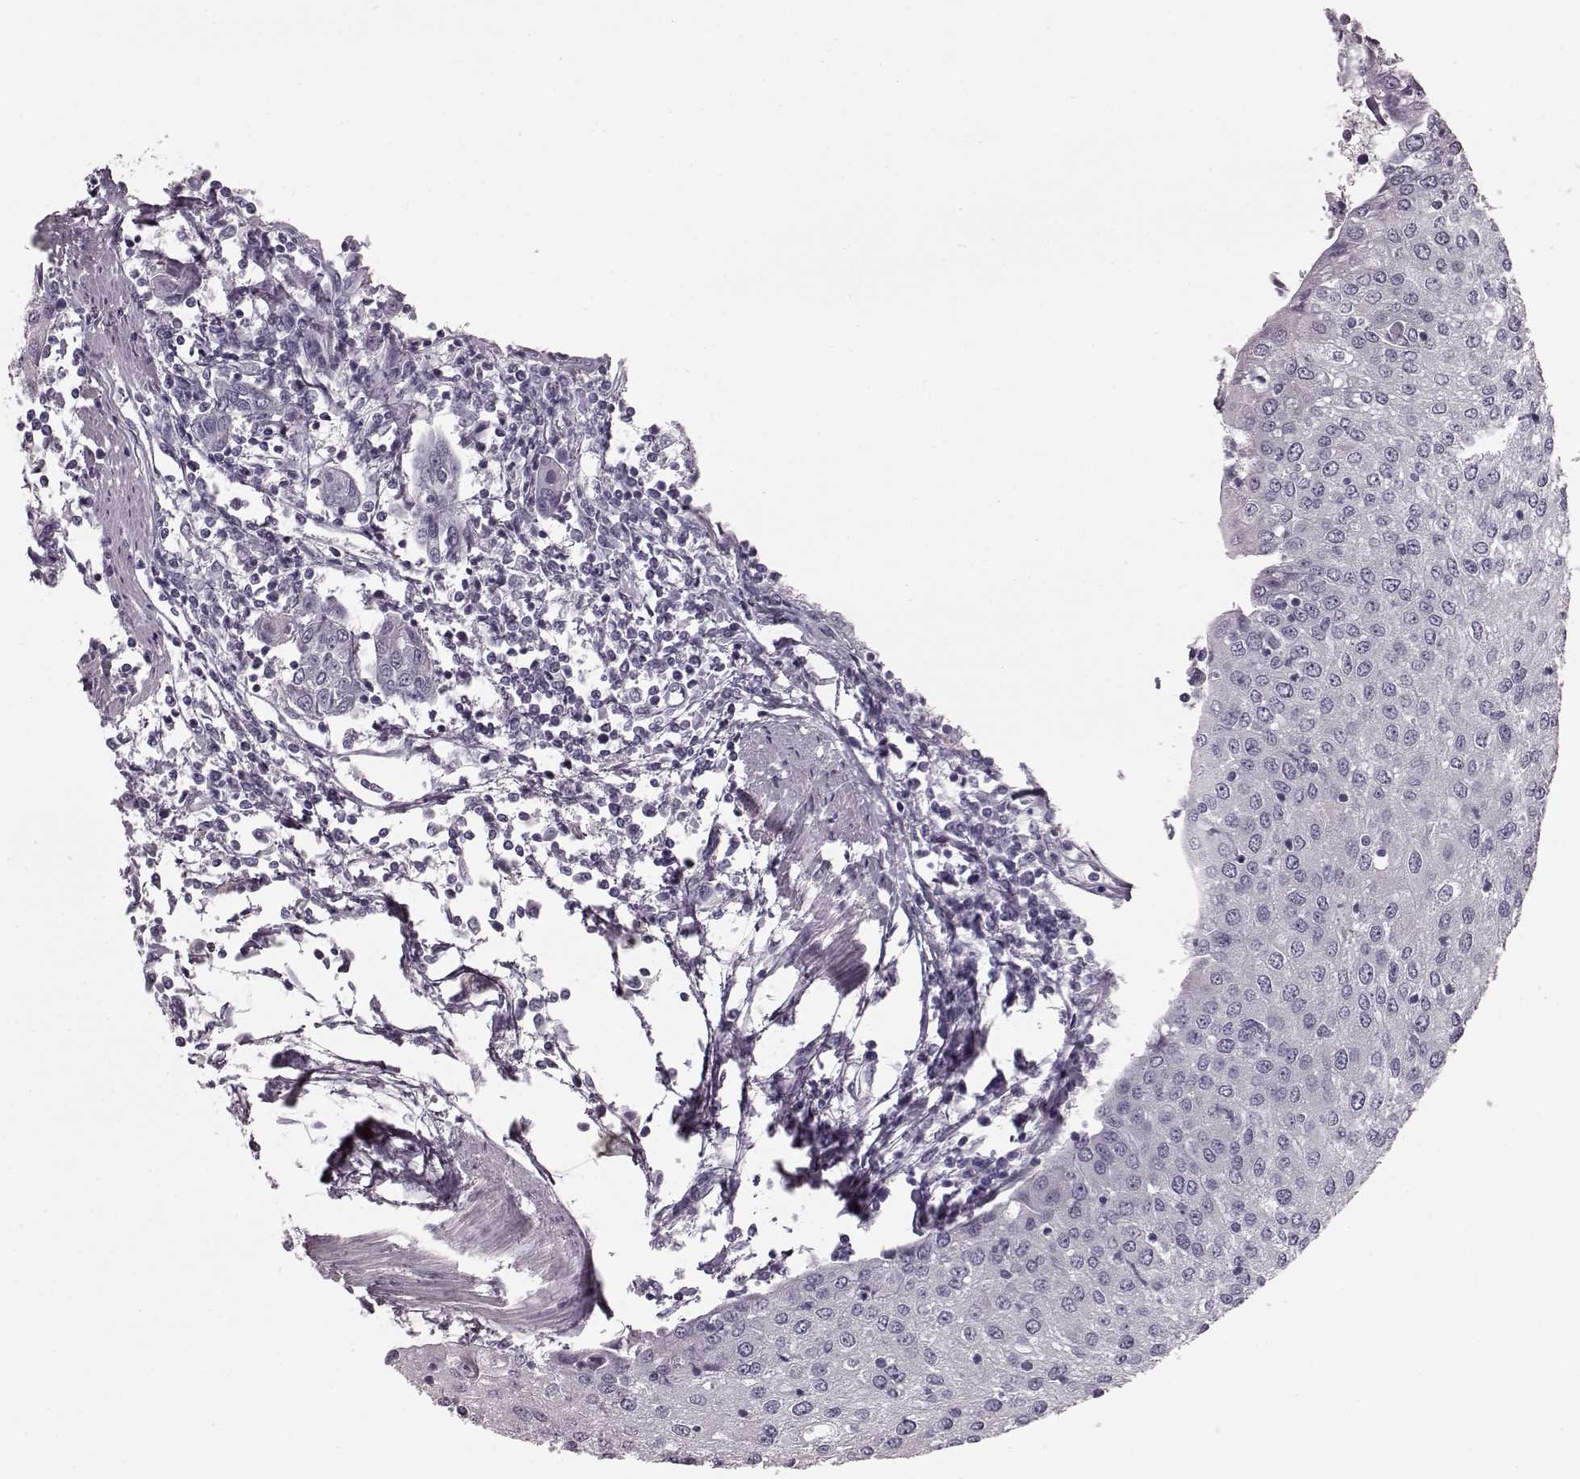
{"staining": {"intensity": "negative", "quantity": "none", "location": "none"}, "tissue": "urothelial cancer", "cell_type": "Tumor cells", "image_type": "cancer", "snomed": [{"axis": "morphology", "description": "Urothelial carcinoma, High grade"}, {"axis": "topography", "description": "Urinary bladder"}], "caption": "High-grade urothelial carcinoma was stained to show a protein in brown. There is no significant staining in tumor cells.", "gene": "CST7", "patient": {"sex": "female", "age": 85}}